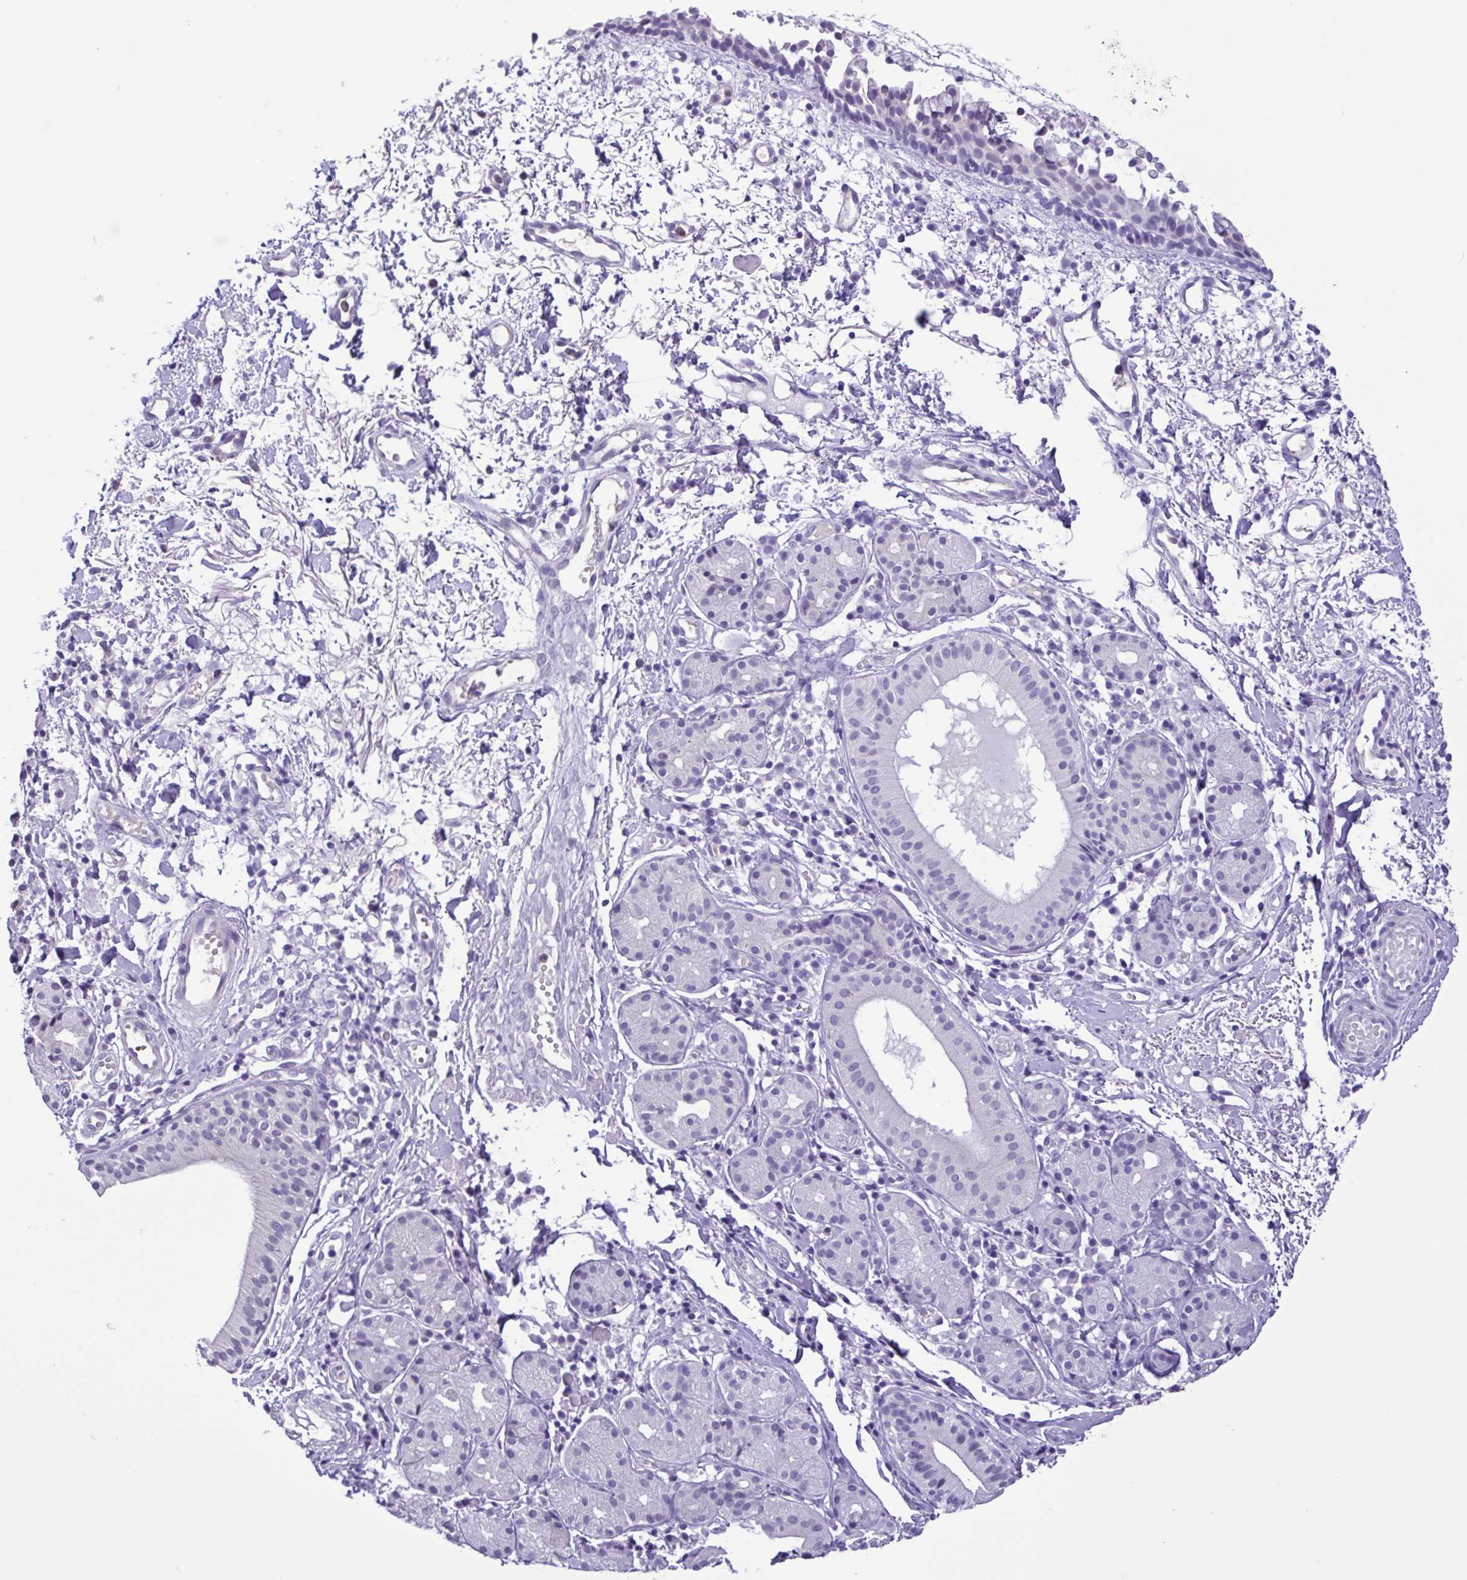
{"staining": {"intensity": "negative", "quantity": "none", "location": "none"}, "tissue": "nasopharynx", "cell_type": "Respiratory epithelial cells", "image_type": "normal", "snomed": [{"axis": "morphology", "description": "Normal tissue, NOS"}, {"axis": "morphology", "description": "Basal cell carcinoma"}, {"axis": "topography", "description": "Cartilage tissue"}, {"axis": "topography", "description": "Nasopharynx"}, {"axis": "topography", "description": "Oral tissue"}], "caption": "DAB immunohistochemical staining of unremarkable human nasopharynx exhibits no significant expression in respiratory epithelial cells.", "gene": "CBY2", "patient": {"sex": "female", "age": 77}}